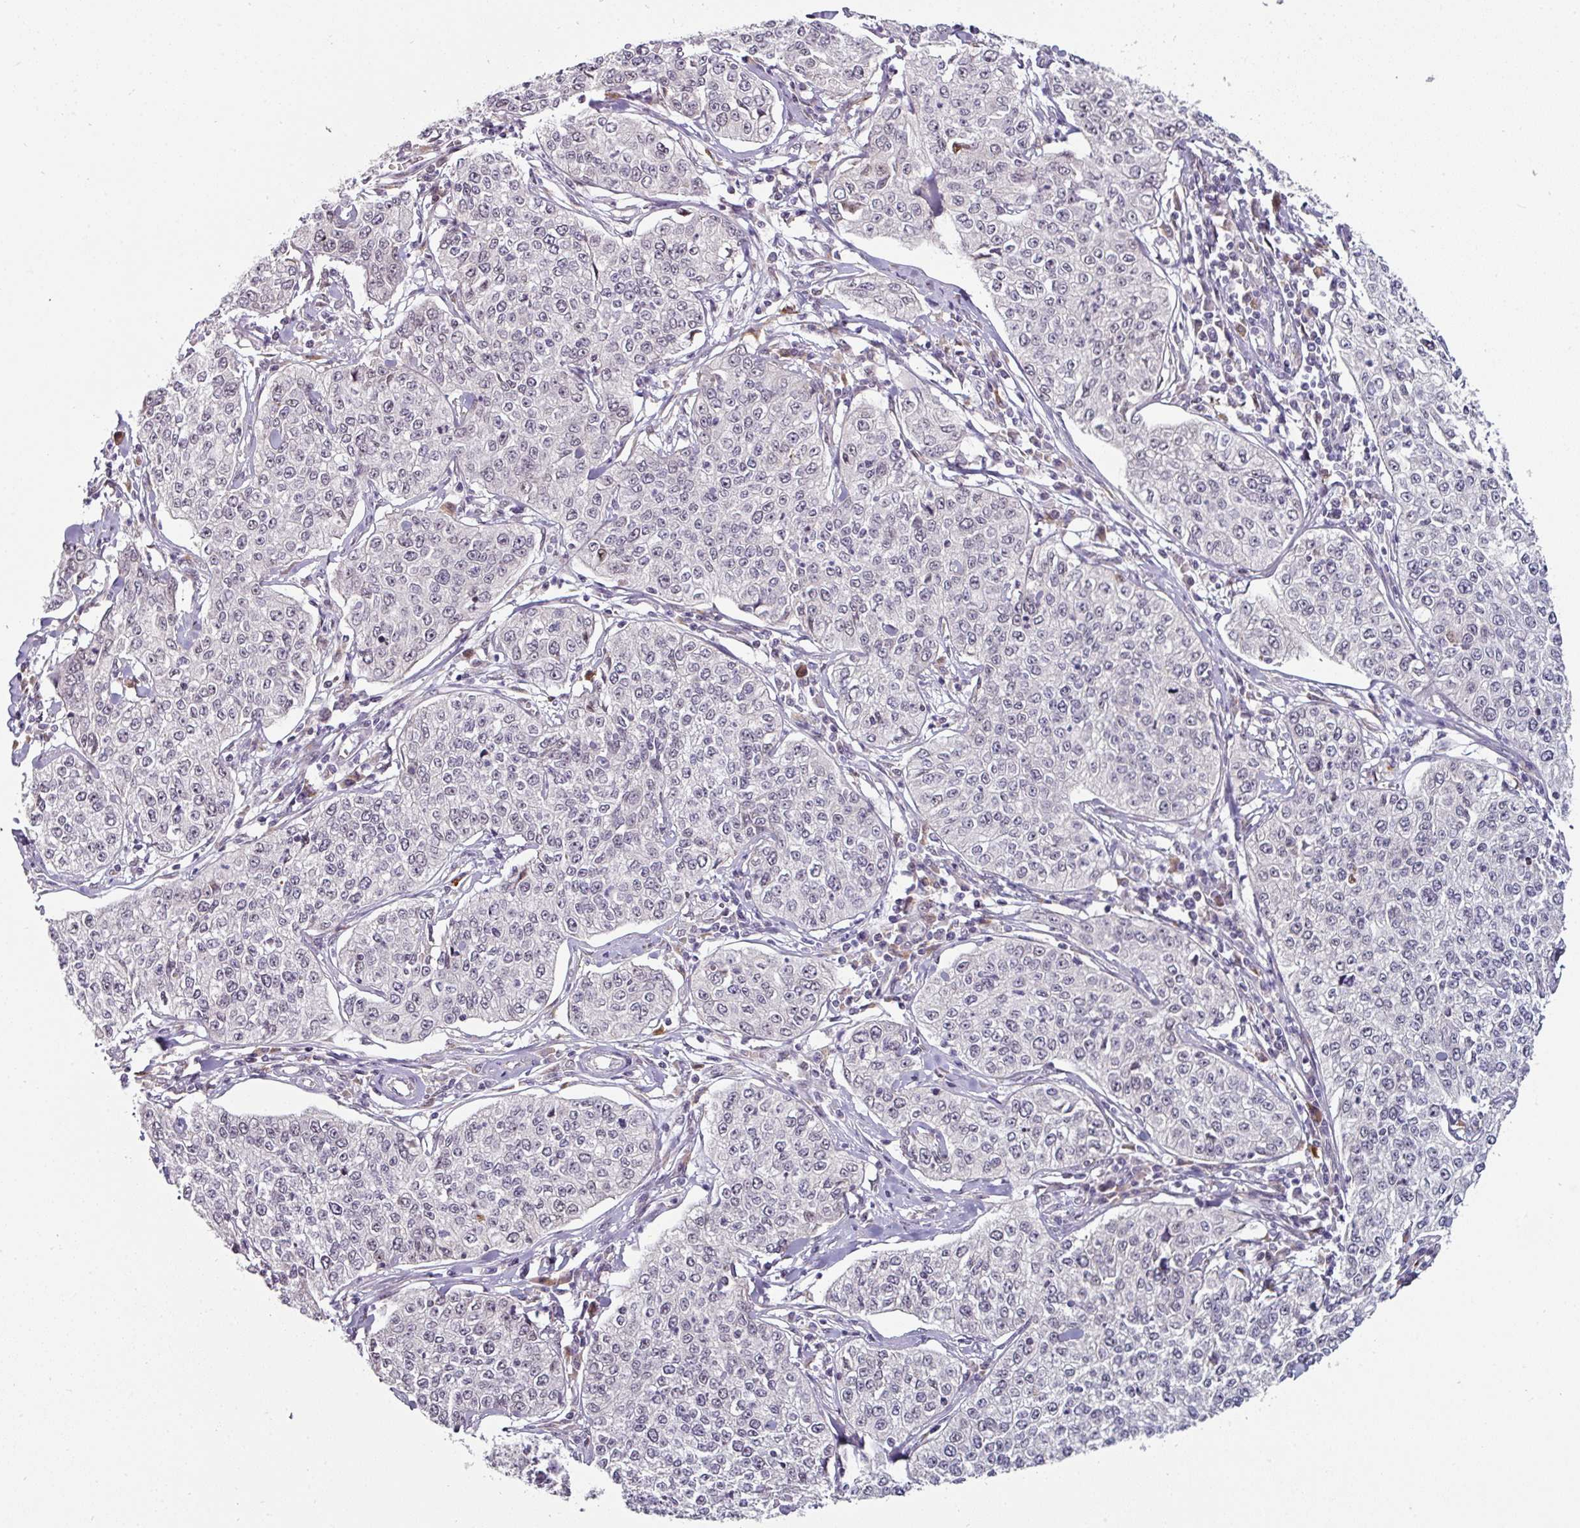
{"staining": {"intensity": "negative", "quantity": "none", "location": "none"}, "tissue": "cervical cancer", "cell_type": "Tumor cells", "image_type": "cancer", "snomed": [{"axis": "morphology", "description": "Squamous cell carcinoma, NOS"}, {"axis": "topography", "description": "Cervix"}], "caption": "A micrograph of human cervical squamous cell carcinoma is negative for staining in tumor cells. Nuclei are stained in blue.", "gene": "SWSAP1", "patient": {"sex": "female", "age": 35}}